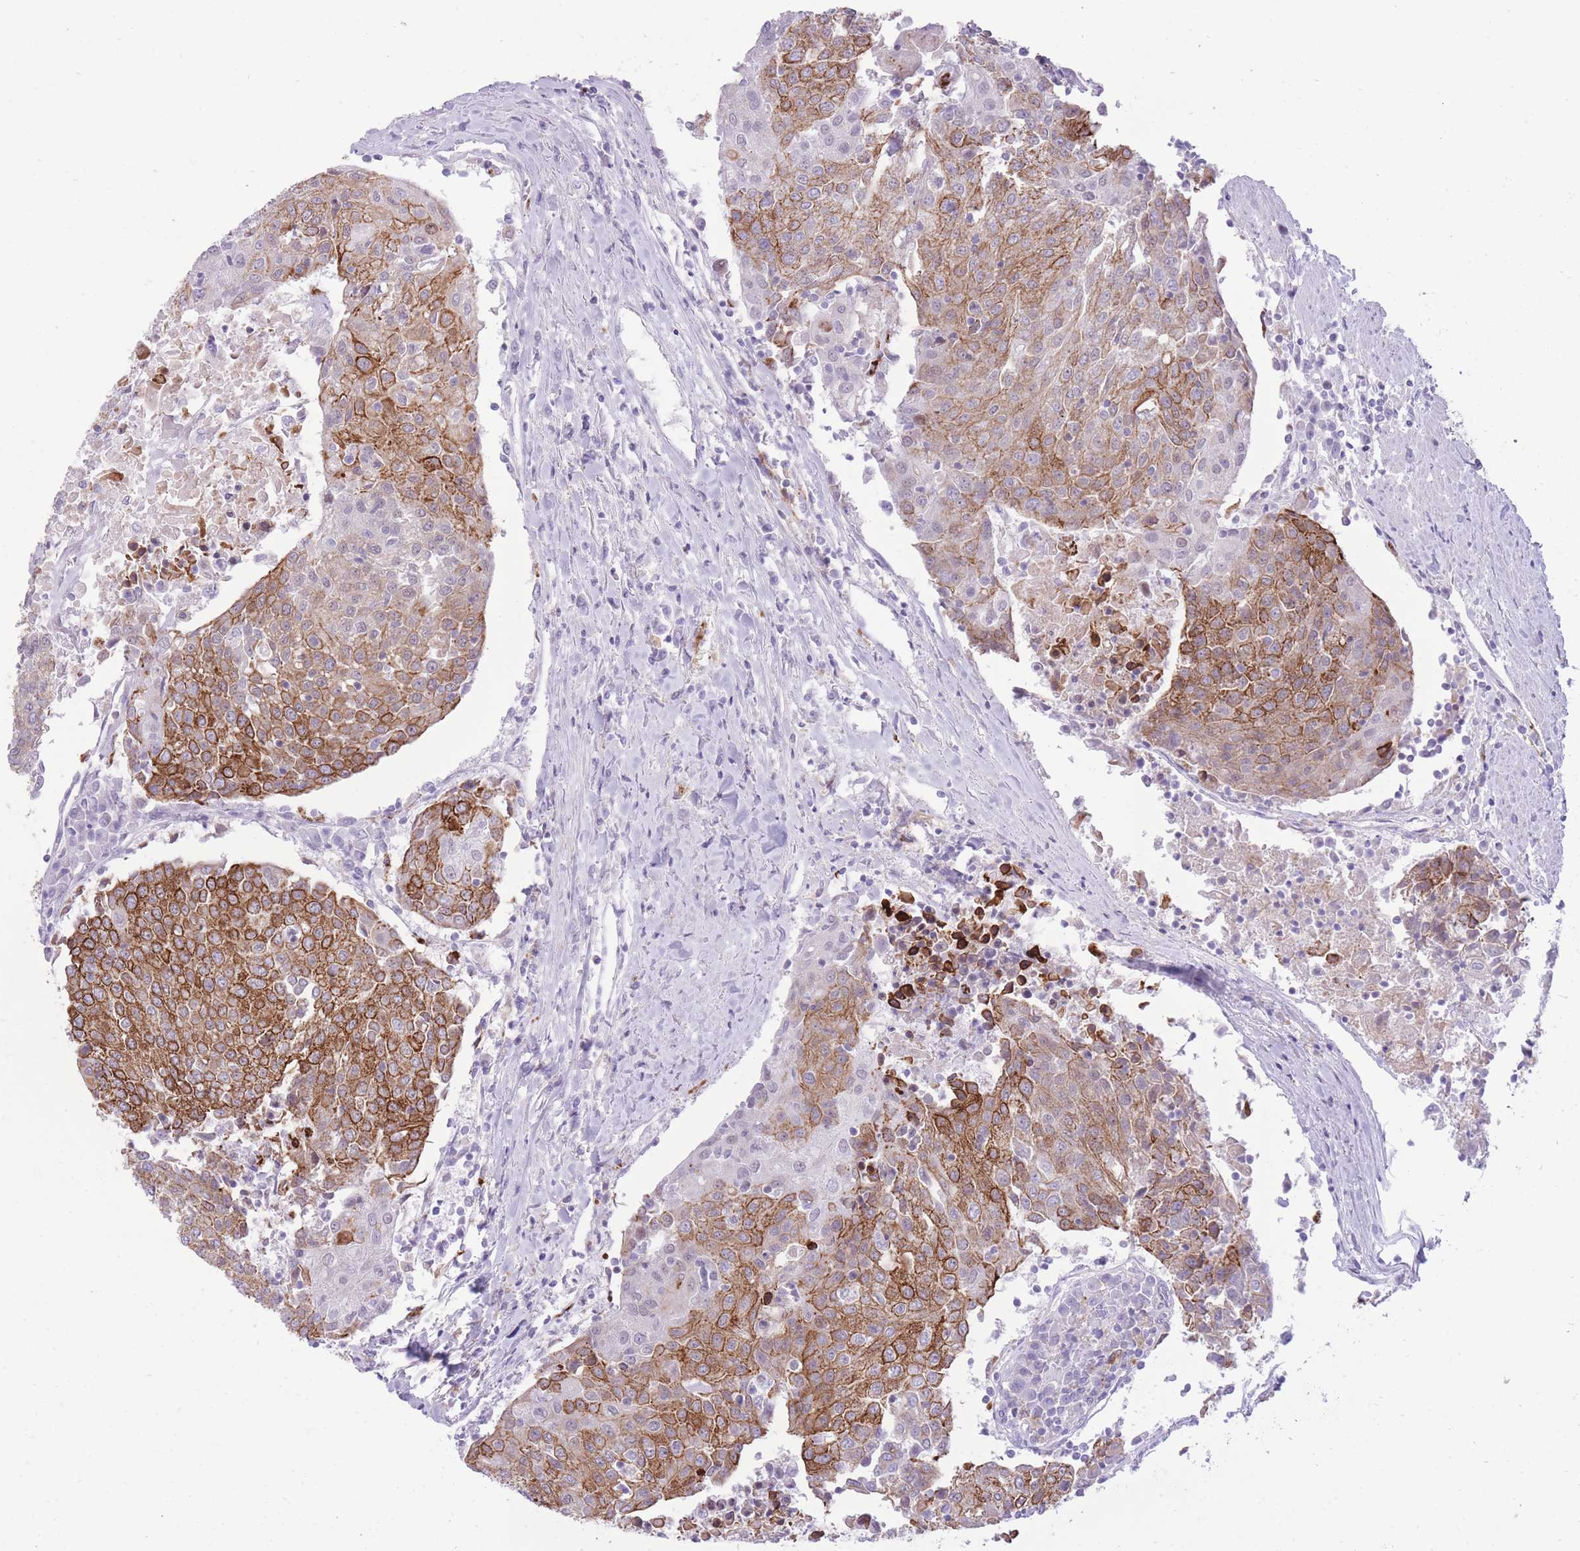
{"staining": {"intensity": "moderate", "quantity": "25%-75%", "location": "cytoplasmic/membranous"}, "tissue": "urothelial cancer", "cell_type": "Tumor cells", "image_type": "cancer", "snomed": [{"axis": "morphology", "description": "Urothelial carcinoma, High grade"}, {"axis": "topography", "description": "Urinary bladder"}], "caption": "Immunohistochemical staining of urothelial carcinoma (high-grade) shows medium levels of moderate cytoplasmic/membranous protein expression in about 25%-75% of tumor cells.", "gene": "MEIS3", "patient": {"sex": "female", "age": 85}}